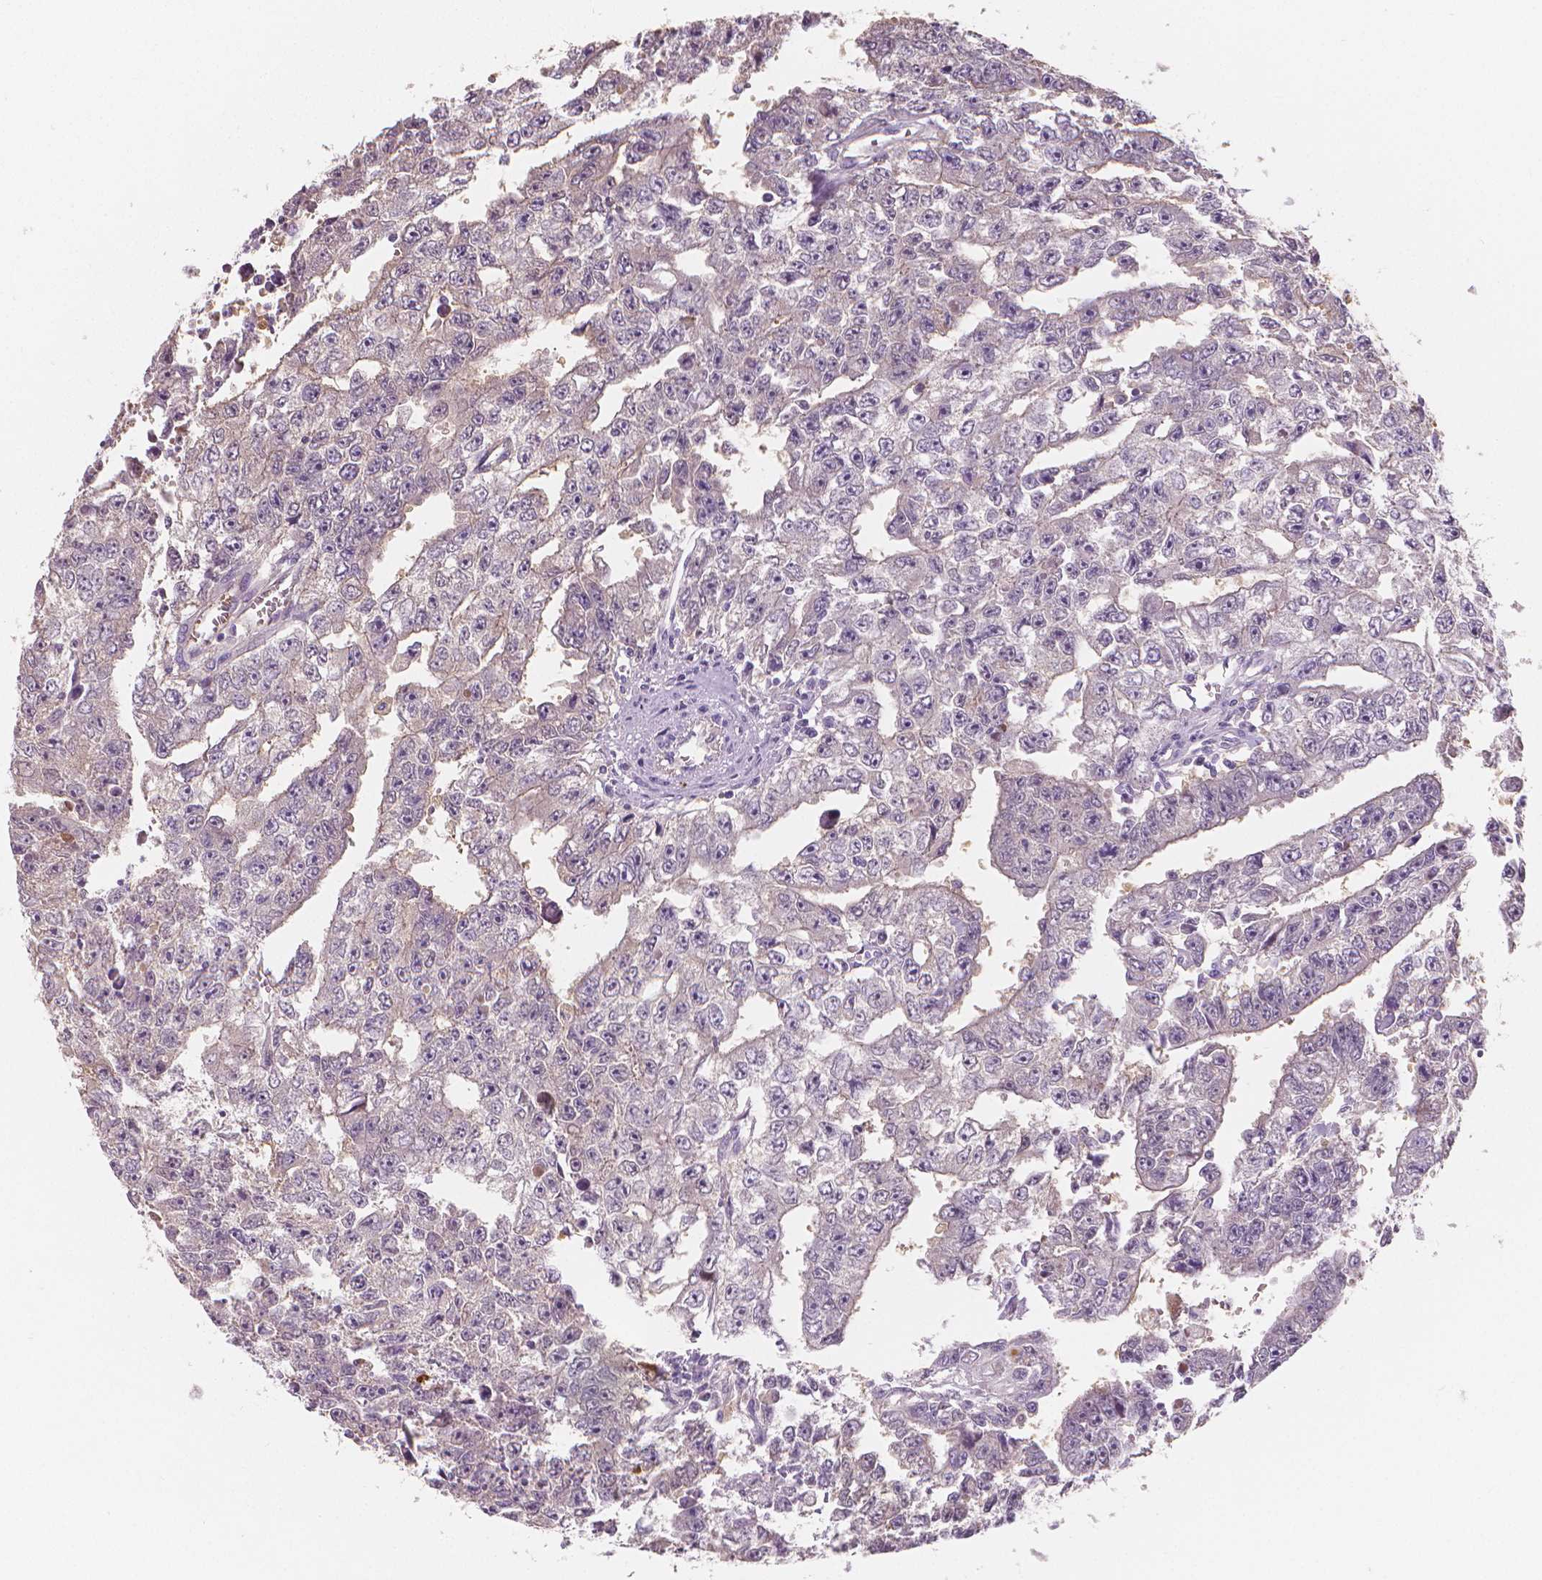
{"staining": {"intensity": "negative", "quantity": "none", "location": "none"}, "tissue": "testis cancer", "cell_type": "Tumor cells", "image_type": "cancer", "snomed": [{"axis": "morphology", "description": "Carcinoma, Embryonal, NOS"}, {"axis": "morphology", "description": "Teratoma, malignant, NOS"}, {"axis": "topography", "description": "Testis"}], "caption": "DAB immunohistochemical staining of embryonal carcinoma (testis) exhibits no significant positivity in tumor cells. (DAB IHC visualized using brightfield microscopy, high magnification).", "gene": "APOA4", "patient": {"sex": "male", "age": 24}}